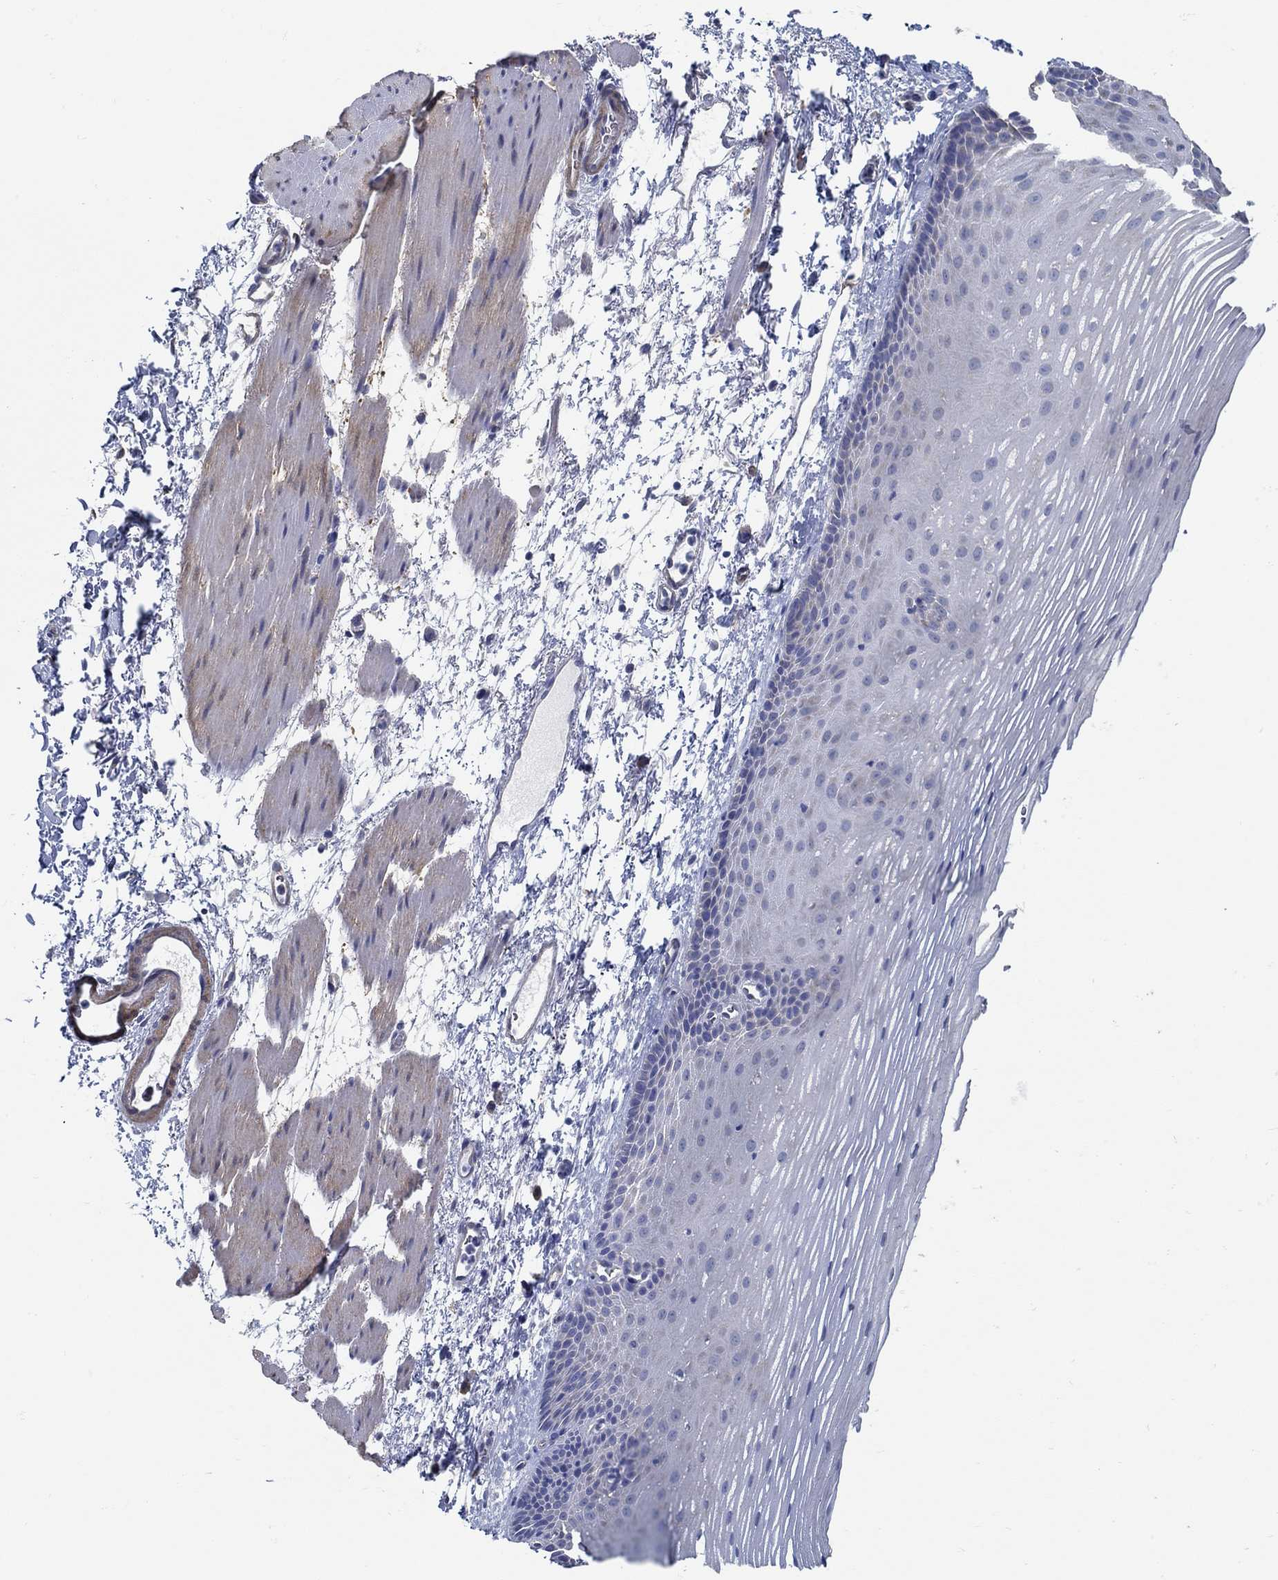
{"staining": {"intensity": "weak", "quantity": "<25%", "location": "cytoplasmic/membranous"}, "tissue": "esophagus", "cell_type": "Squamous epithelial cells", "image_type": "normal", "snomed": [{"axis": "morphology", "description": "Normal tissue, NOS"}, {"axis": "topography", "description": "Esophagus"}], "caption": "IHC of unremarkable esophagus displays no positivity in squamous epithelial cells. Nuclei are stained in blue.", "gene": "C15orf39", "patient": {"sex": "male", "age": 76}}